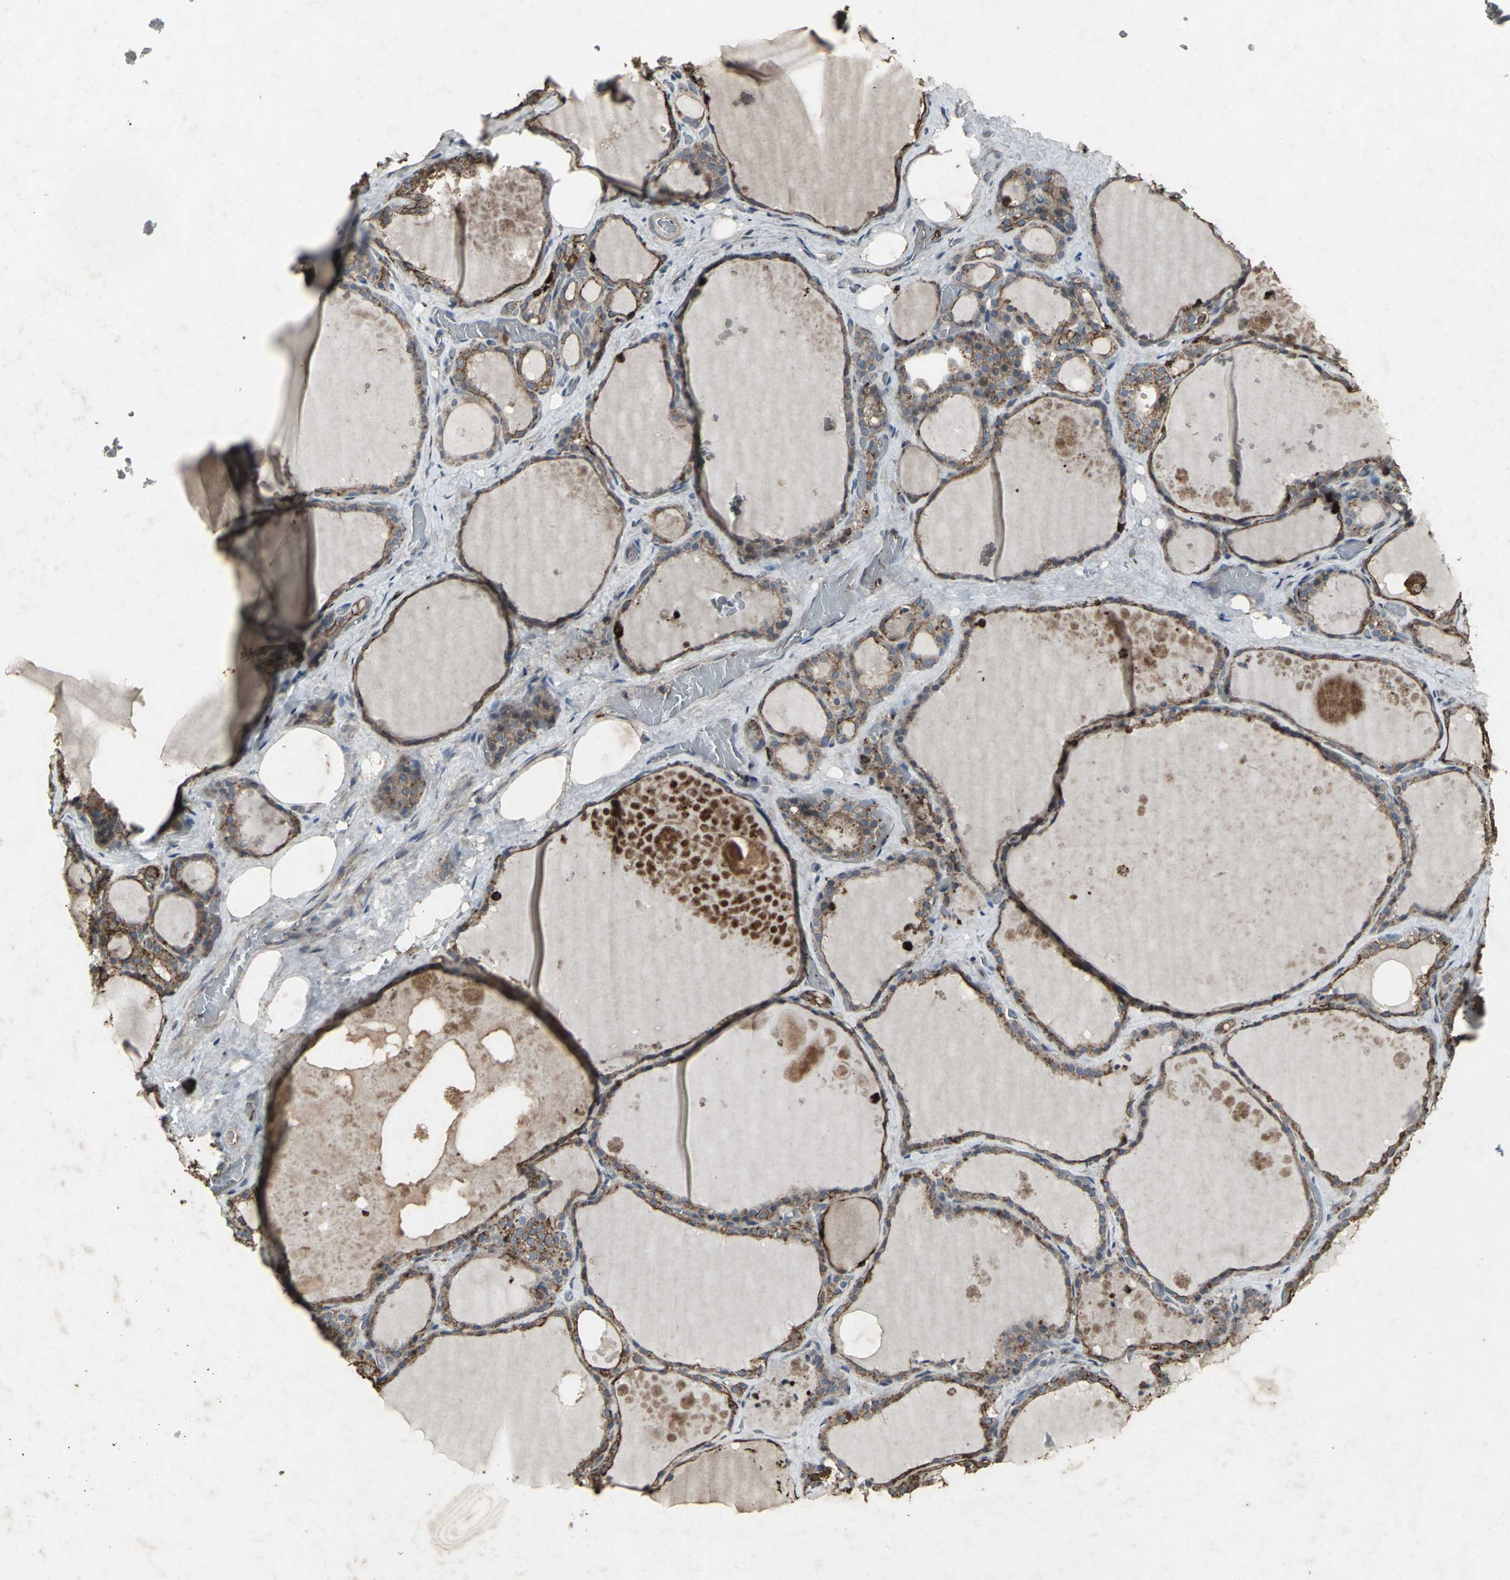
{"staining": {"intensity": "strong", "quantity": ">75%", "location": "cytoplasmic/membranous"}, "tissue": "thyroid gland", "cell_type": "Glandular cells", "image_type": "normal", "snomed": [{"axis": "morphology", "description": "Normal tissue, NOS"}, {"axis": "topography", "description": "Thyroid gland"}], "caption": "Strong cytoplasmic/membranous staining for a protein is appreciated in about >75% of glandular cells of benign thyroid gland using IHC.", "gene": "CCR9", "patient": {"sex": "male", "age": 61}}